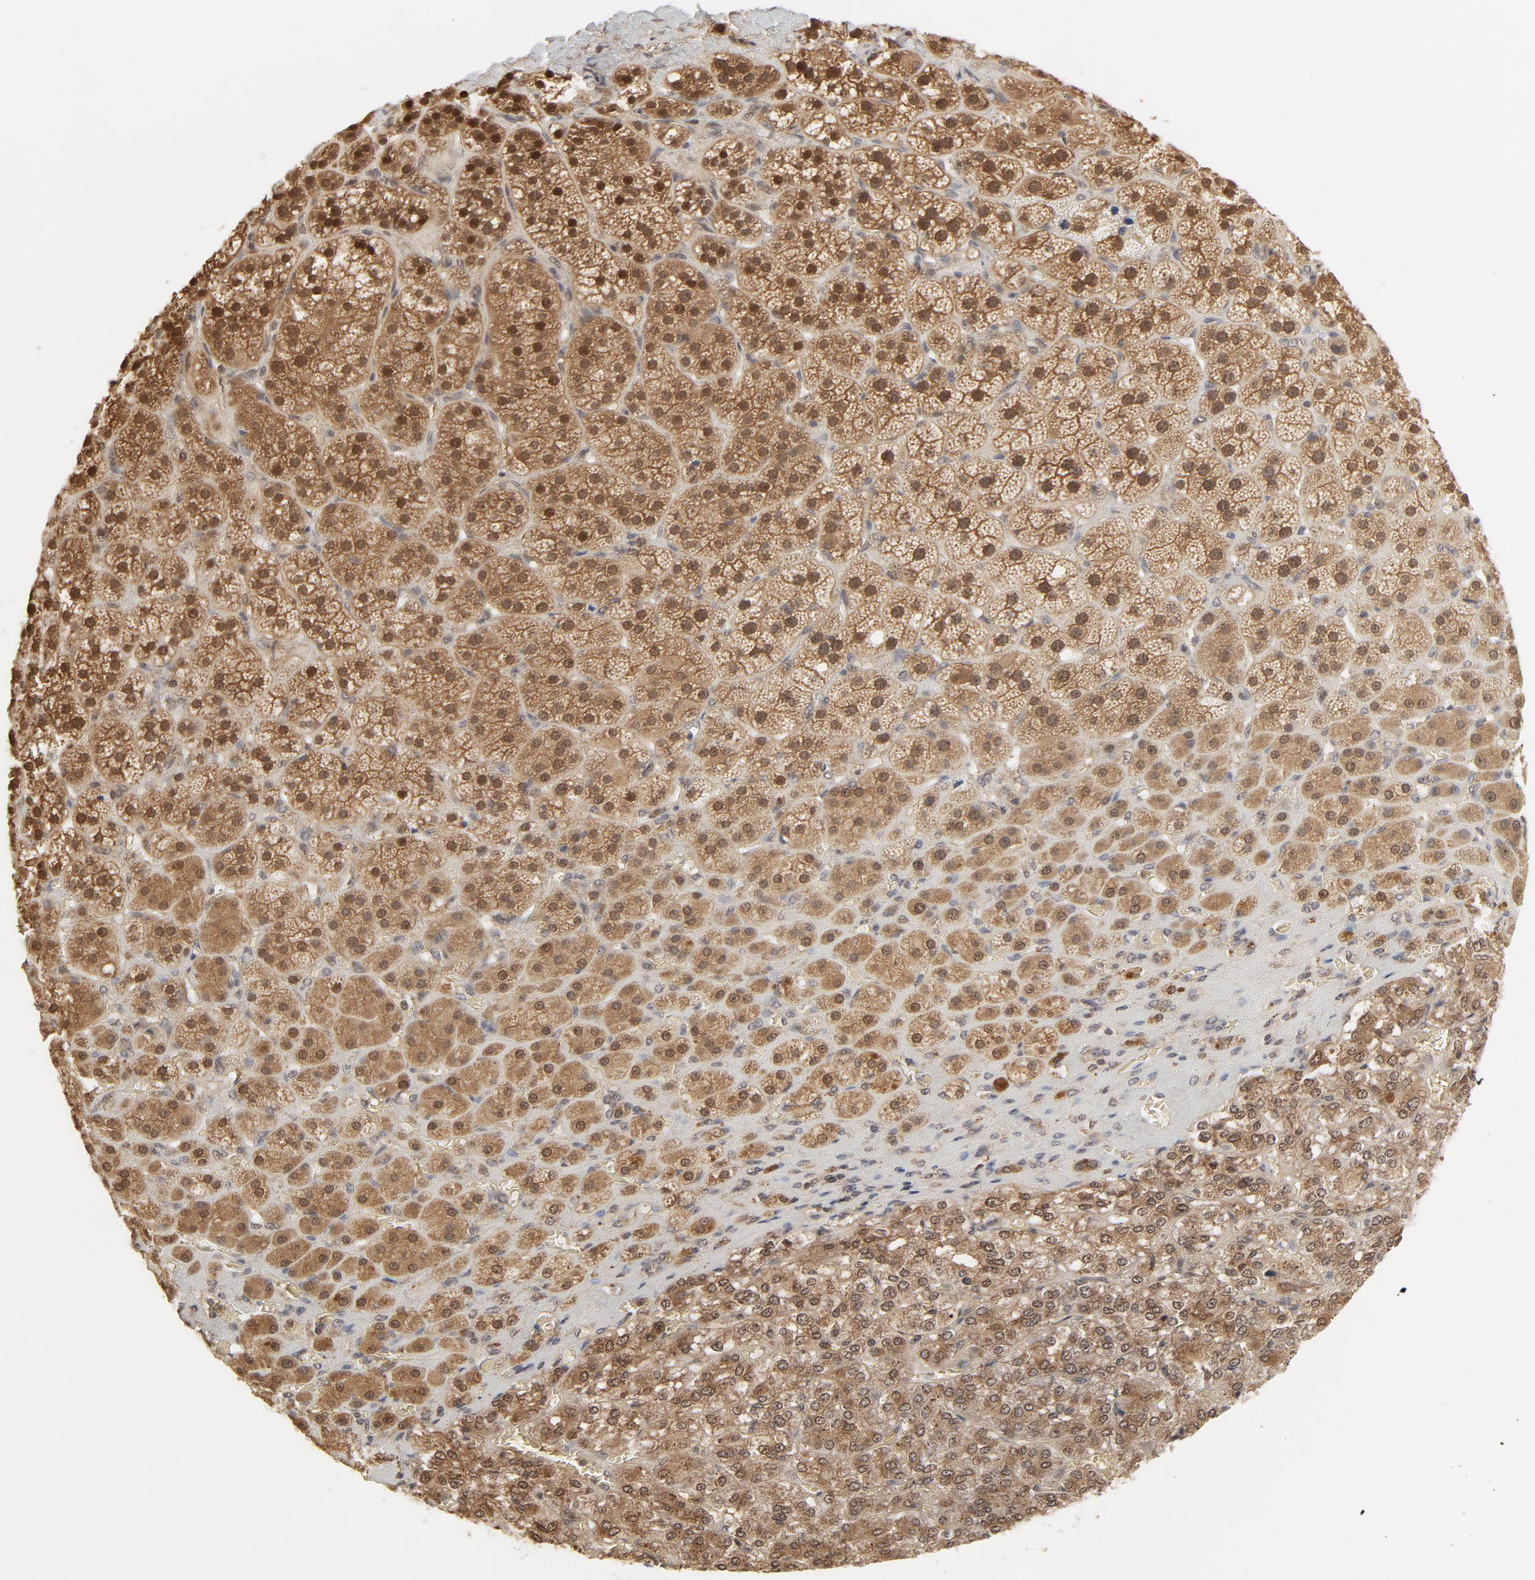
{"staining": {"intensity": "moderate", "quantity": ">75%", "location": "cytoplasmic/membranous,nuclear"}, "tissue": "adrenal gland", "cell_type": "Glandular cells", "image_type": "normal", "snomed": [{"axis": "morphology", "description": "Normal tissue, NOS"}, {"axis": "topography", "description": "Adrenal gland"}], "caption": "Immunohistochemical staining of benign human adrenal gland exhibits medium levels of moderate cytoplasmic/membranous,nuclear expression in about >75% of glandular cells.", "gene": "NEDD8", "patient": {"sex": "female", "age": 71}}